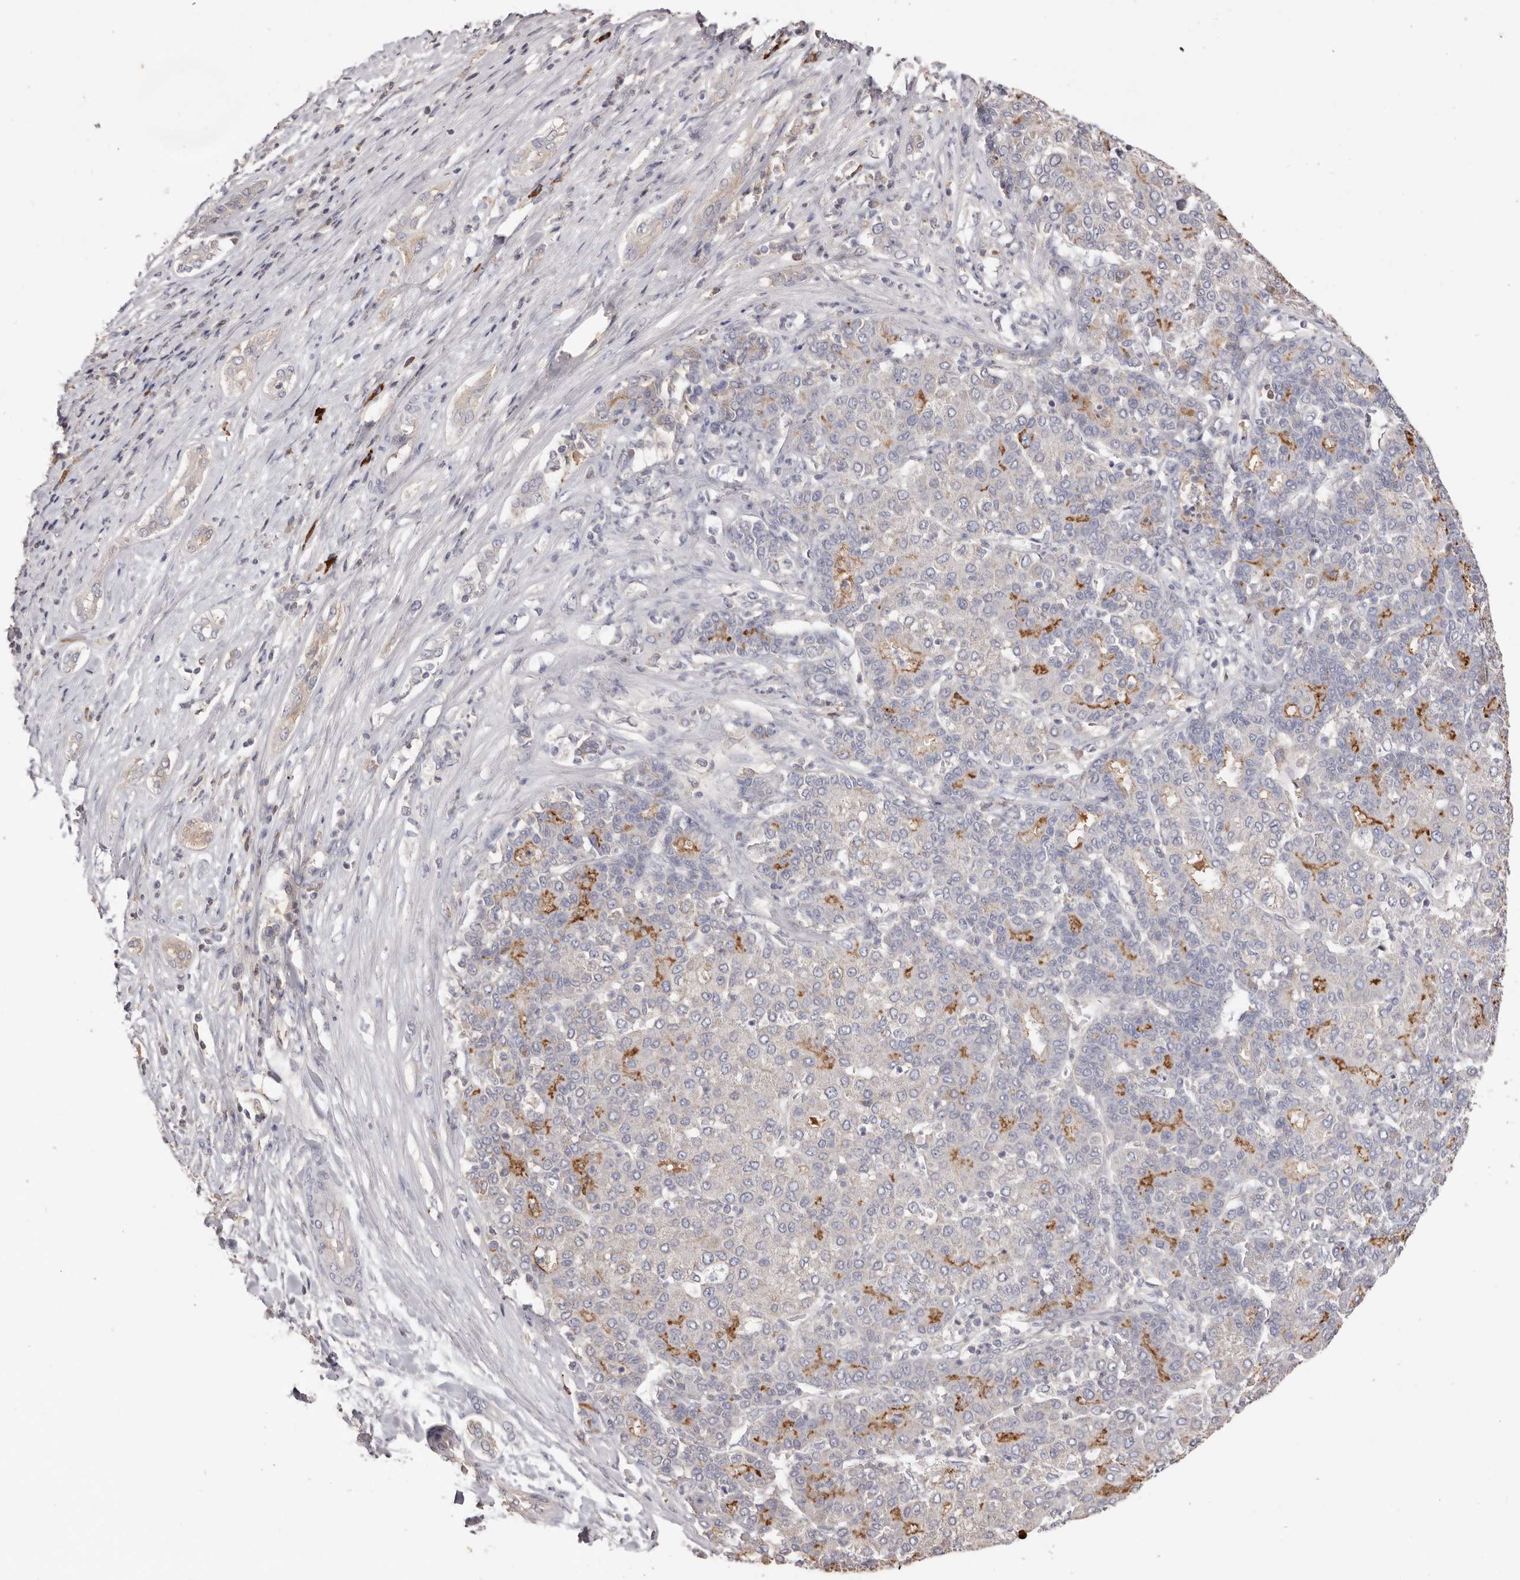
{"staining": {"intensity": "moderate", "quantity": "<25%", "location": "cytoplasmic/membranous"}, "tissue": "liver cancer", "cell_type": "Tumor cells", "image_type": "cancer", "snomed": [{"axis": "morphology", "description": "Carcinoma, Hepatocellular, NOS"}, {"axis": "topography", "description": "Liver"}], "caption": "Protein staining reveals moderate cytoplasmic/membranous expression in about <25% of tumor cells in liver cancer (hepatocellular carcinoma). (IHC, brightfield microscopy, high magnification).", "gene": "HCAR2", "patient": {"sex": "male", "age": 65}}